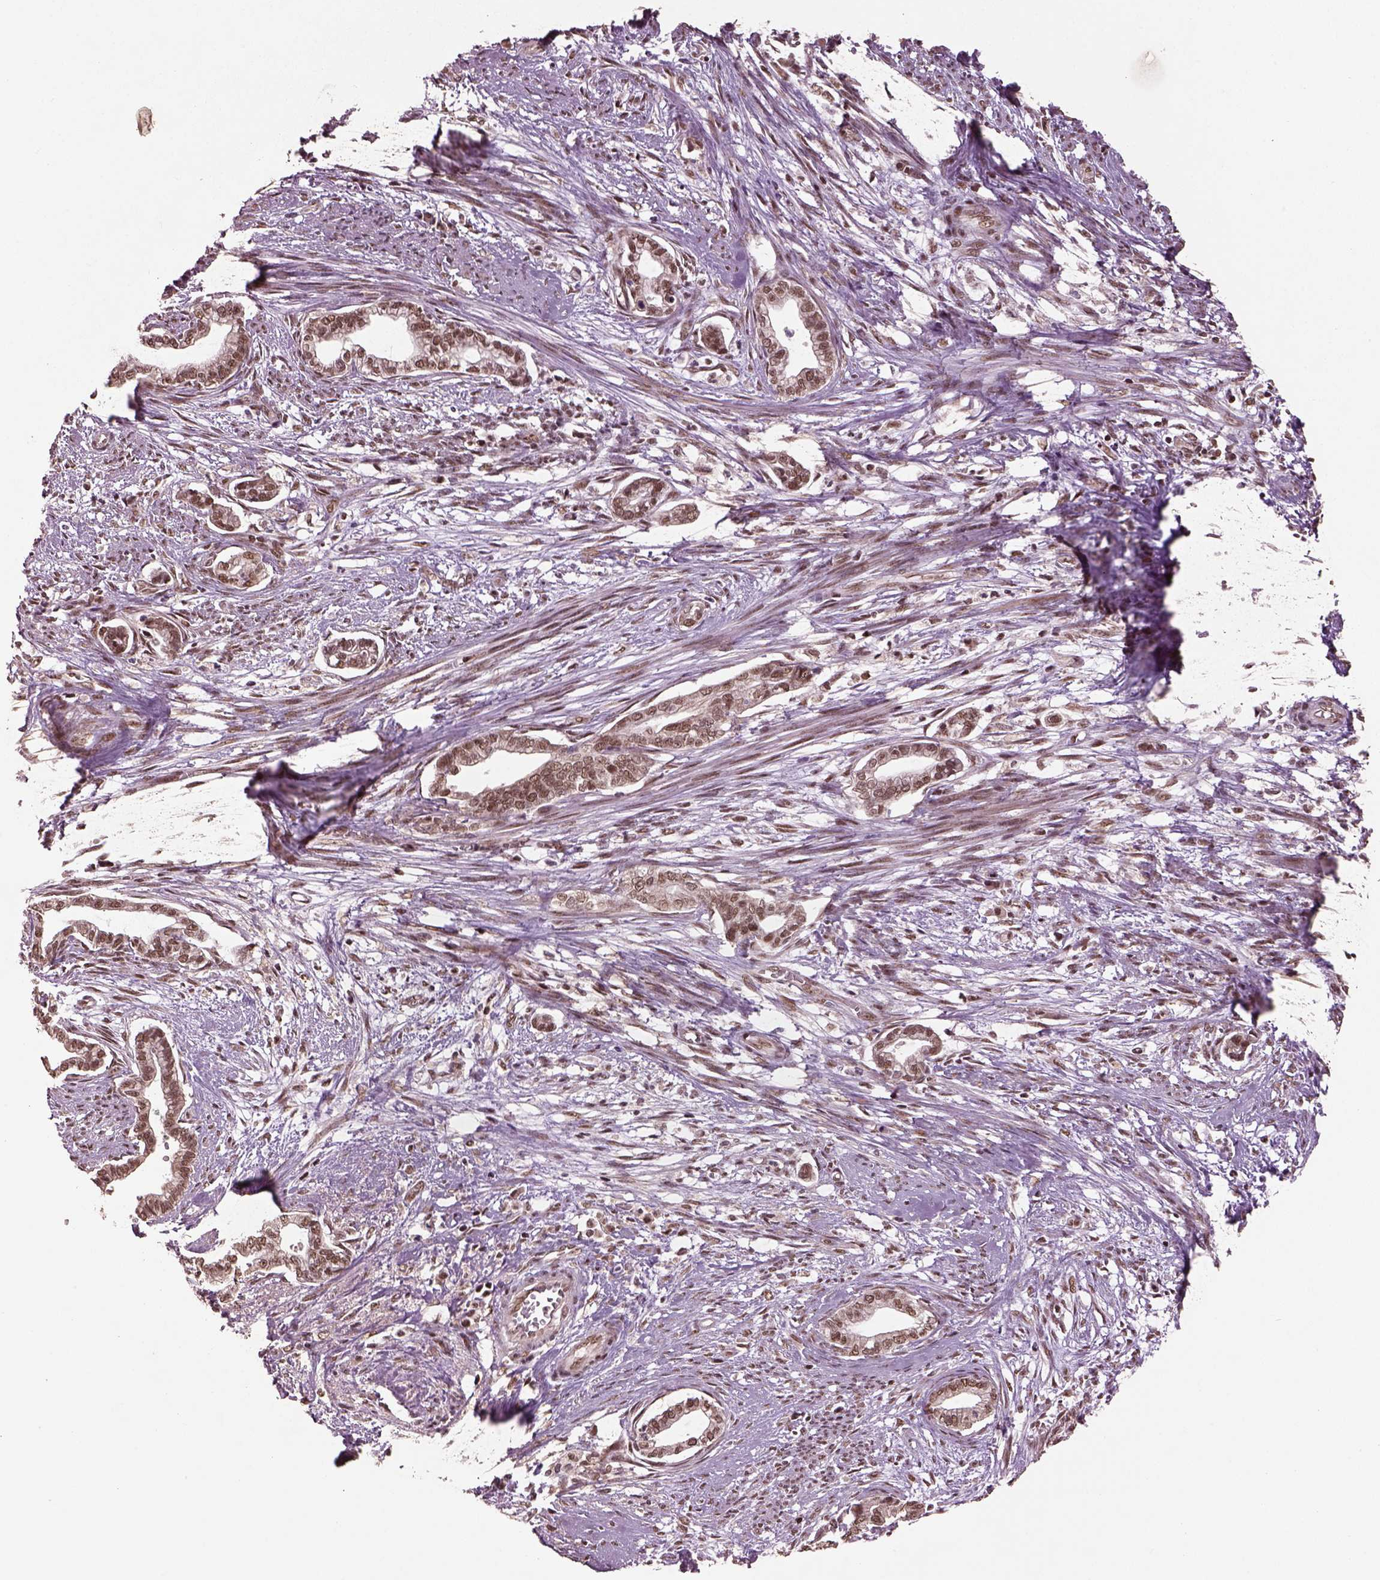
{"staining": {"intensity": "moderate", "quantity": ">75%", "location": "nuclear"}, "tissue": "cervical cancer", "cell_type": "Tumor cells", "image_type": "cancer", "snomed": [{"axis": "morphology", "description": "Adenocarcinoma, NOS"}, {"axis": "topography", "description": "Cervix"}], "caption": "An image showing moderate nuclear positivity in about >75% of tumor cells in adenocarcinoma (cervical), as visualized by brown immunohistochemical staining.", "gene": "BRD9", "patient": {"sex": "female", "age": 62}}